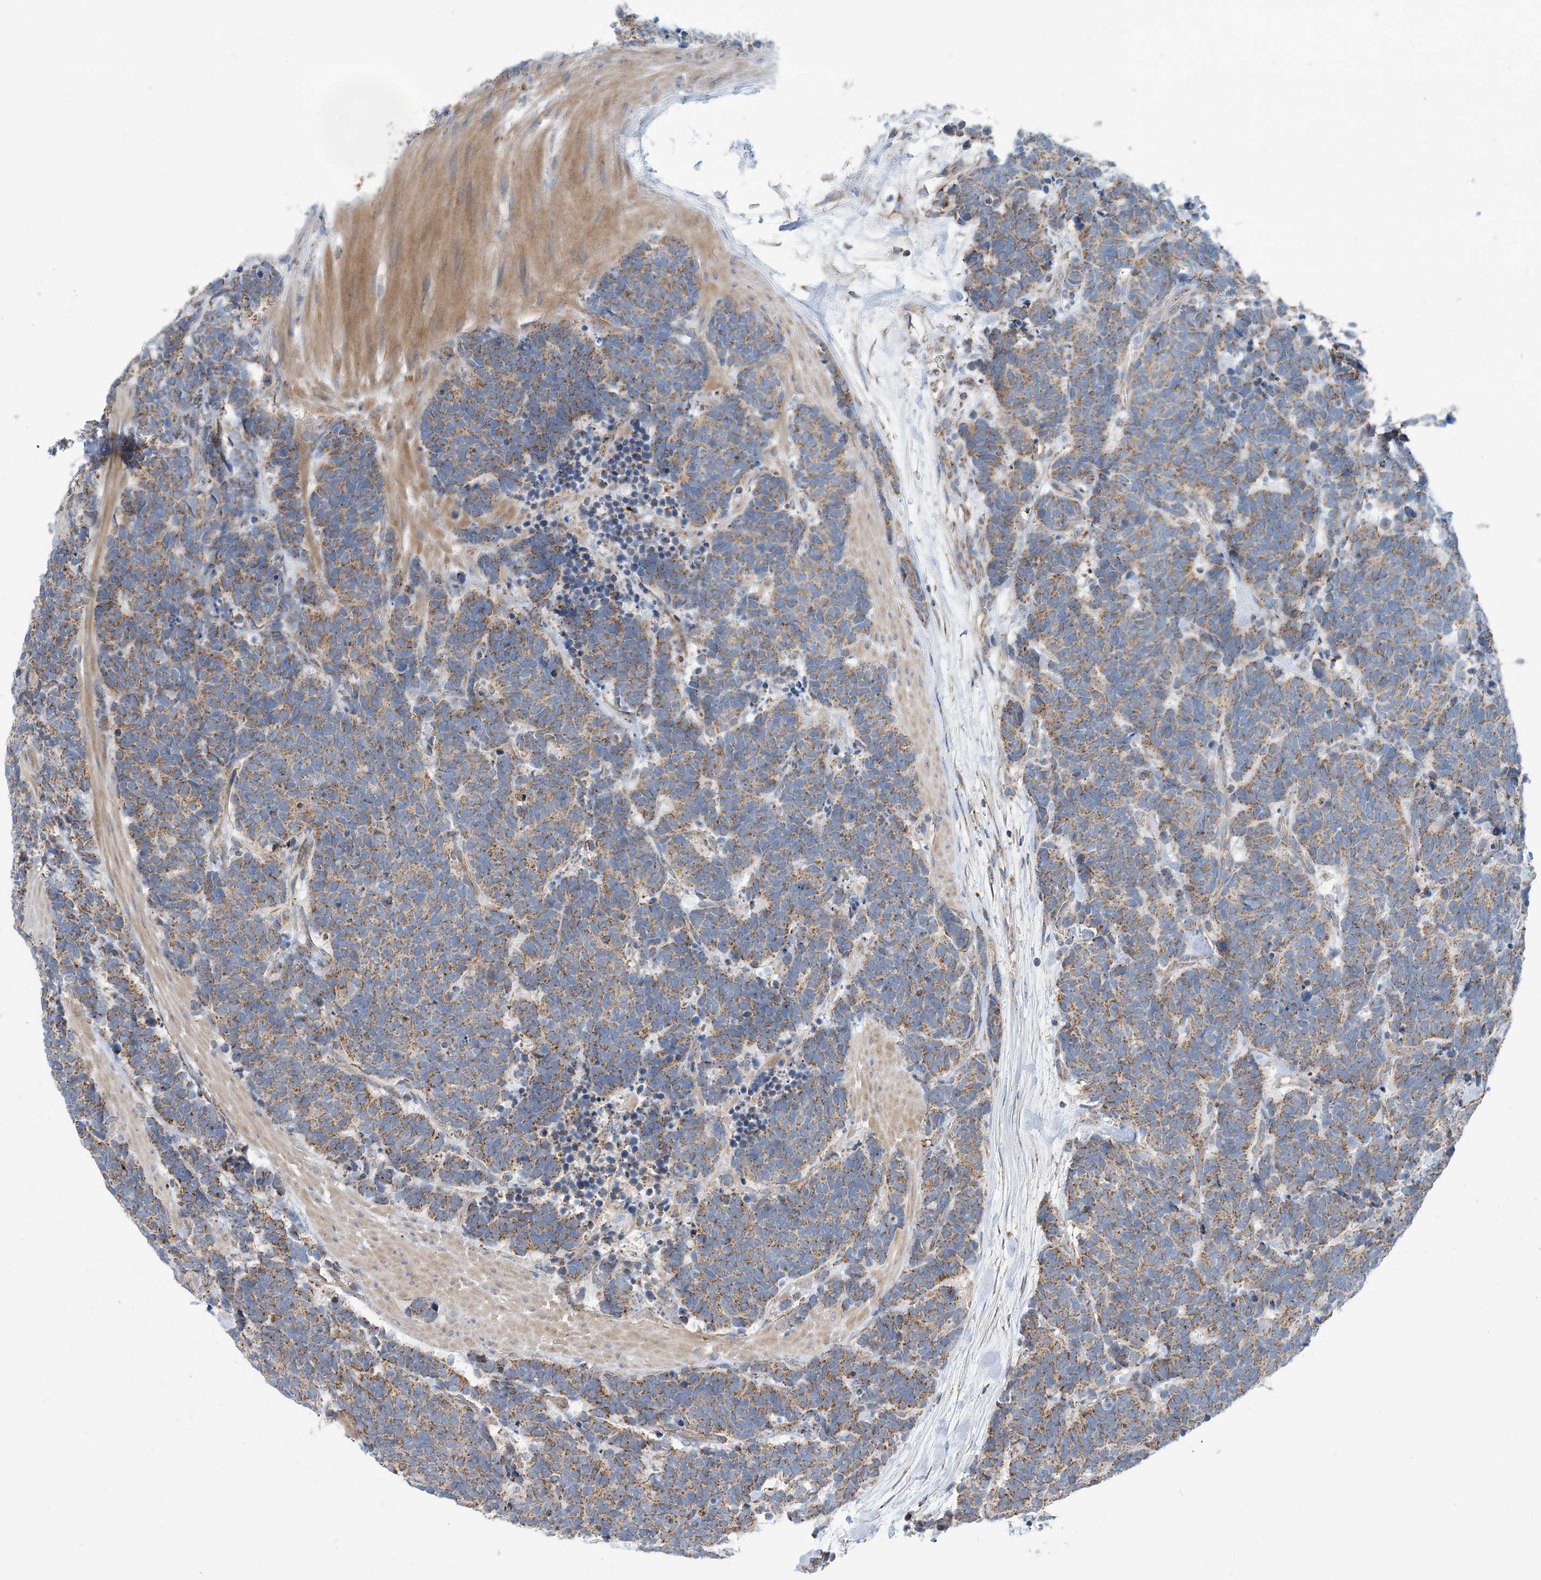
{"staining": {"intensity": "moderate", "quantity": ">75%", "location": "cytoplasmic/membranous"}, "tissue": "carcinoid", "cell_type": "Tumor cells", "image_type": "cancer", "snomed": [{"axis": "morphology", "description": "Carcinoma, NOS"}, {"axis": "morphology", "description": "Carcinoid, malignant, NOS"}, {"axis": "topography", "description": "Urinary bladder"}], "caption": "Carcinoid (malignant) stained for a protein (brown) shows moderate cytoplasmic/membranous positive expression in about >75% of tumor cells.", "gene": "PHOSPHO2", "patient": {"sex": "male", "age": 57}}